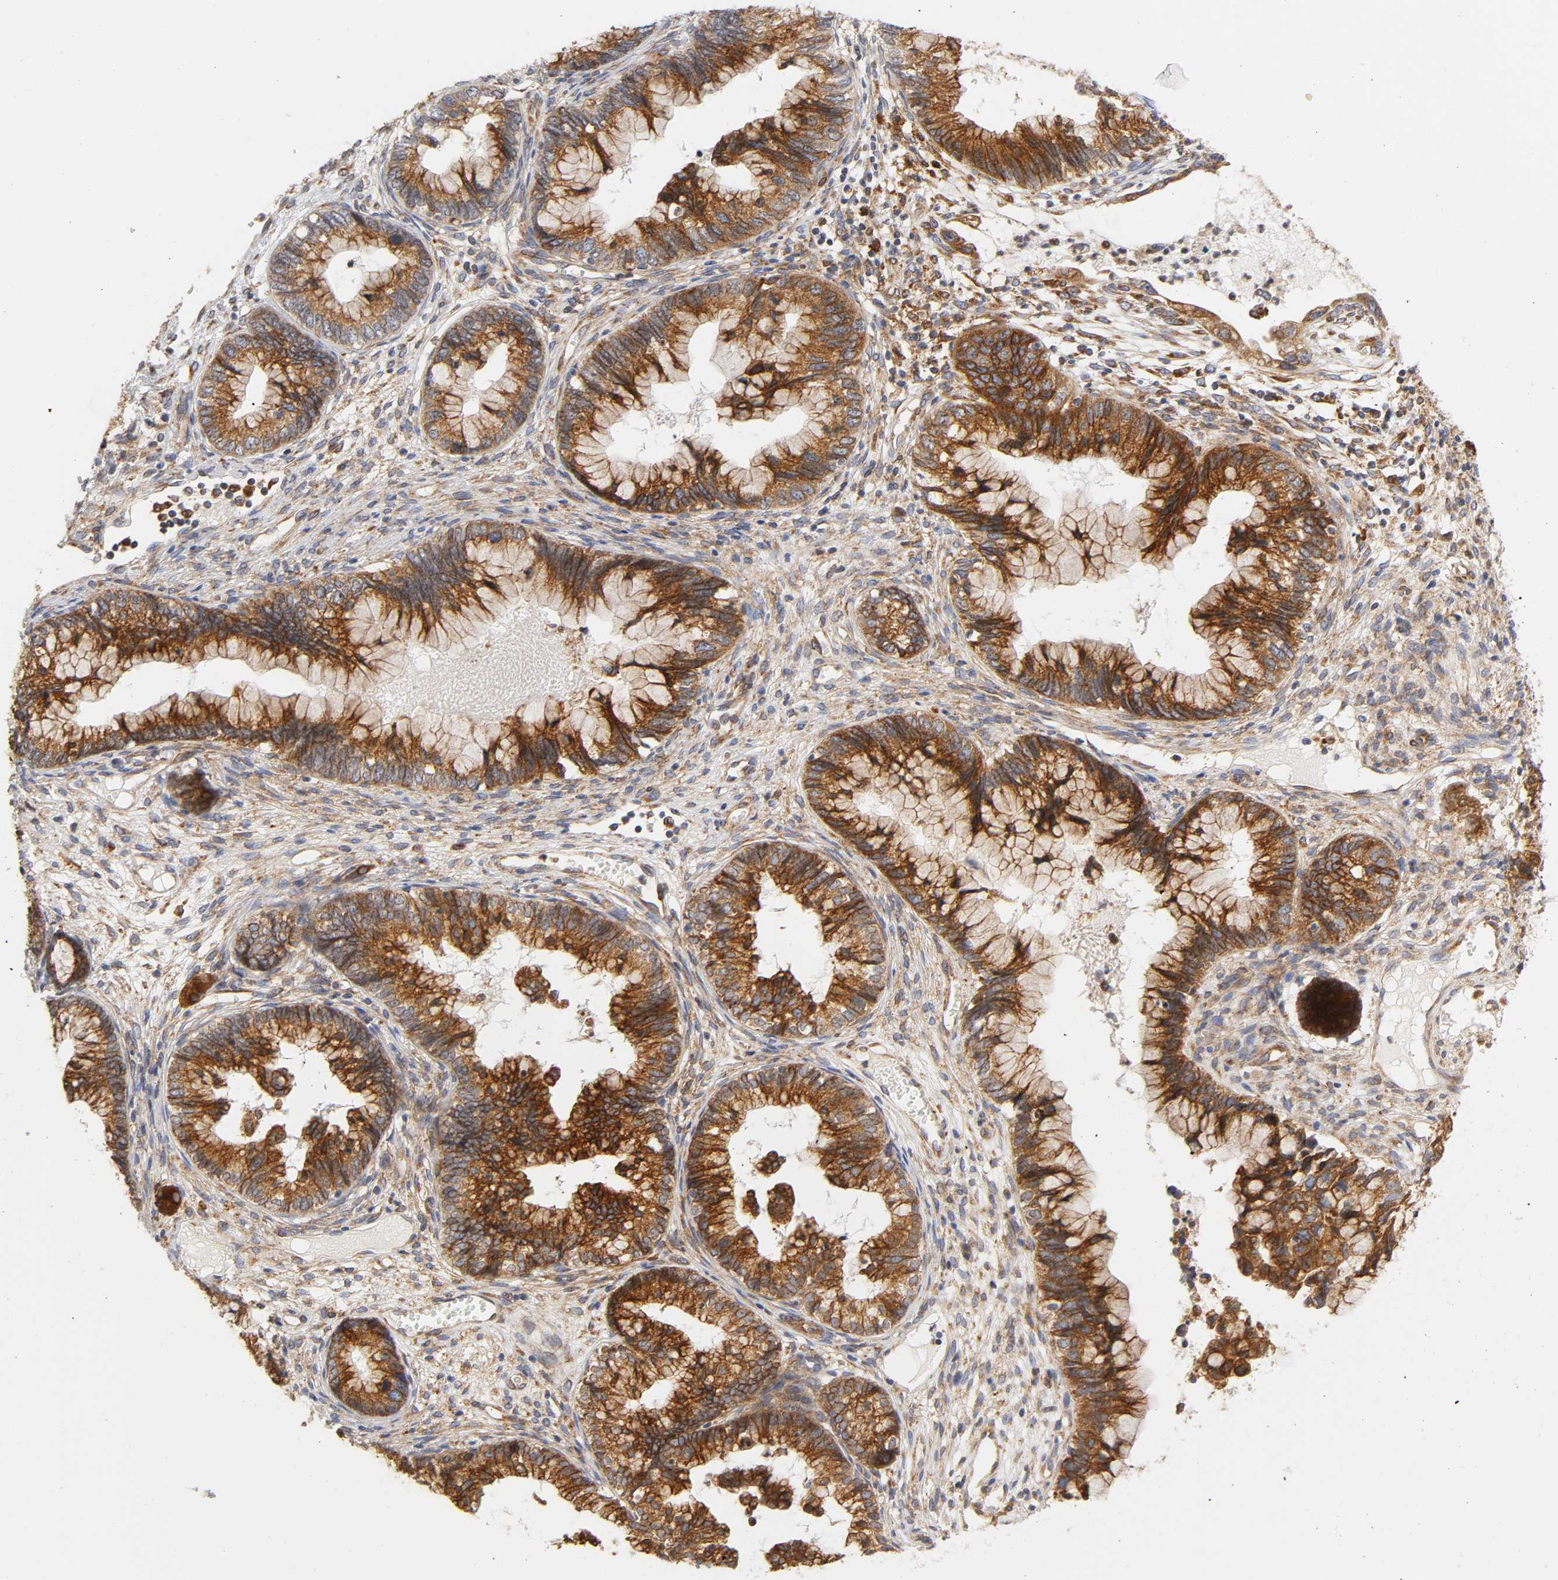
{"staining": {"intensity": "strong", "quantity": ">75%", "location": "cytoplasmic/membranous"}, "tissue": "cervical cancer", "cell_type": "Tumor cells", "image_type": "cancer", "snomed": [{"axis": "morphology", "description": "Adenocarcinoma, NOS"}, {"axis": "topography", "description": "Cervix"}], "caption": "Adenocarcinoma (cervical) tissue reveals strong cytoplasmic/membranous expression in about >75% of tumor cells", "gene": "POR", "patient": {"sex": "female", "age": 44}}